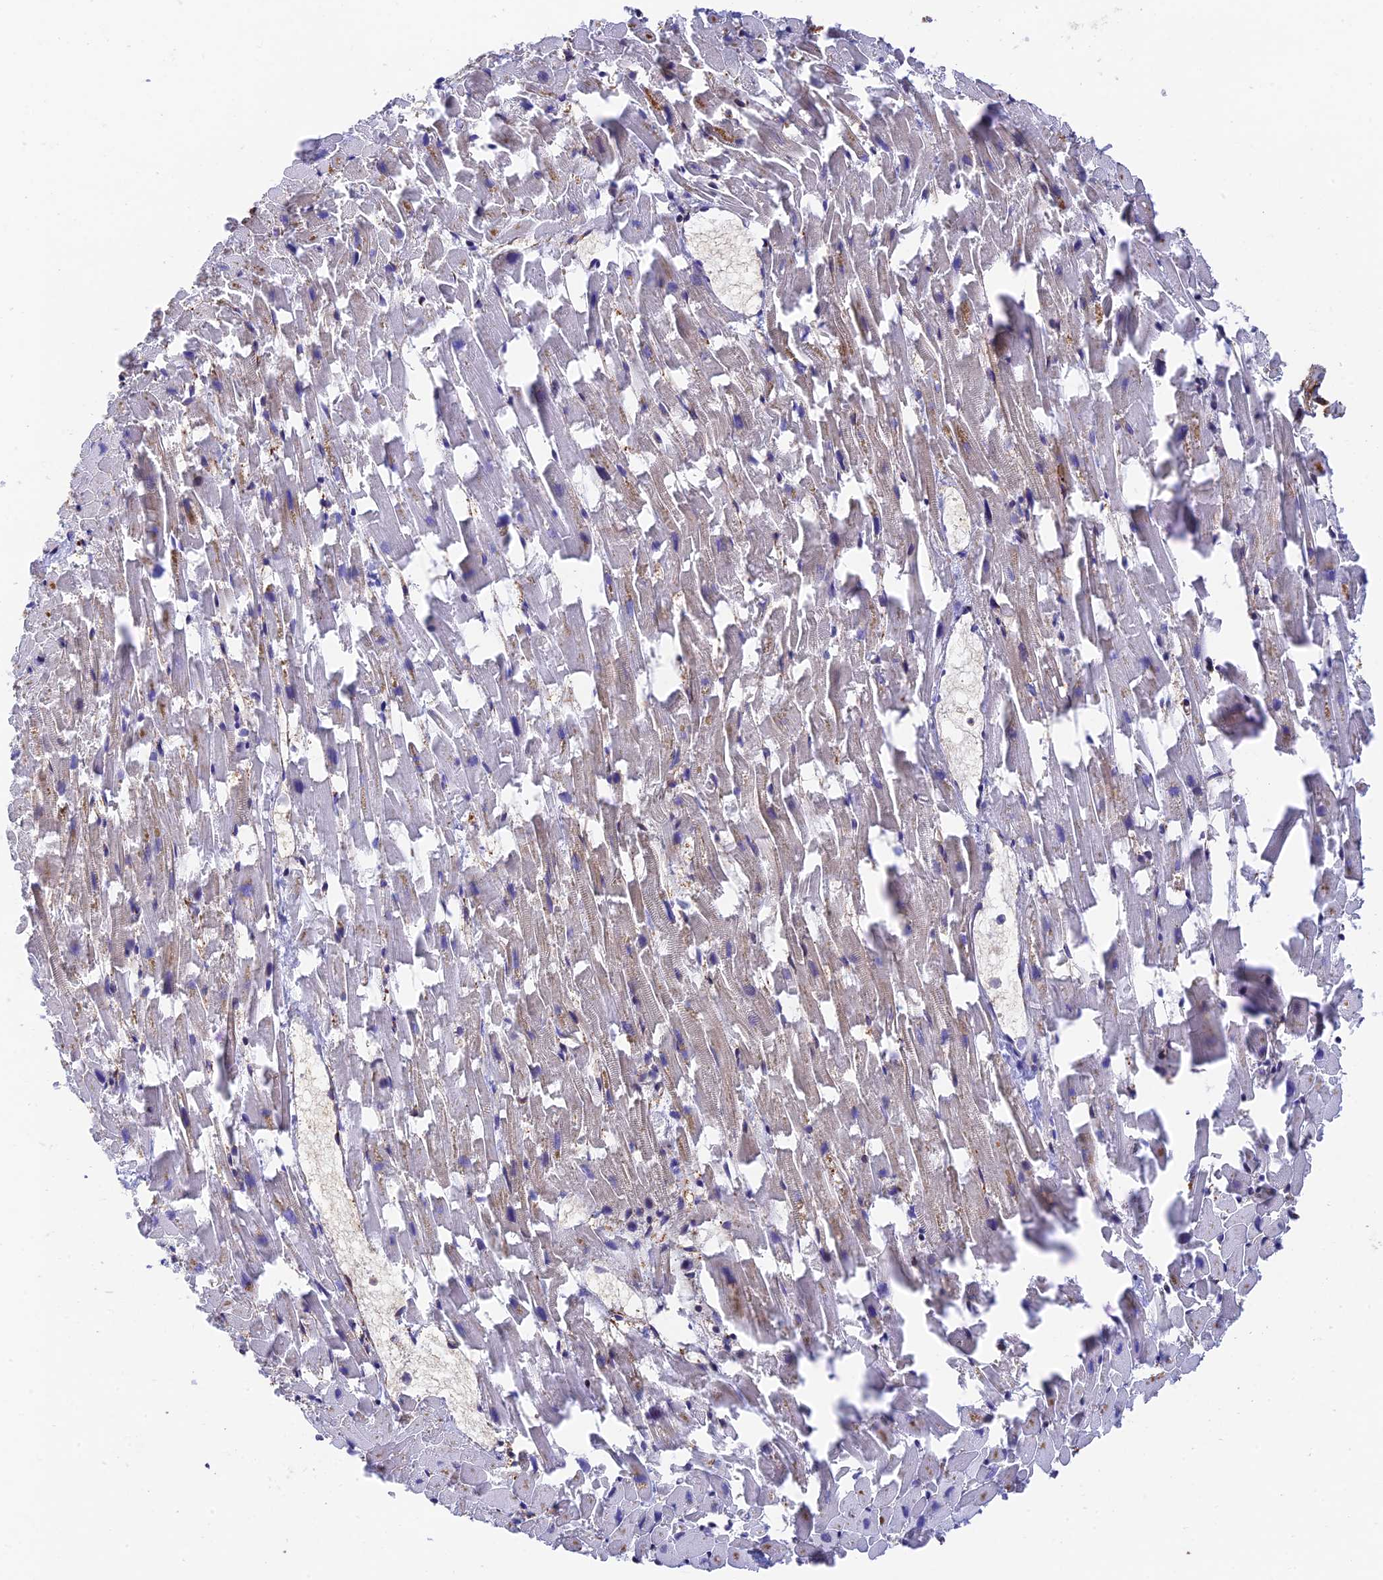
{"staining": {"intensity": "moderate", "quantity": "25%-75%", "location": "cytoplasmic/membranous"}, "tissue": "heart muscle", "cell_type": "Cardiomyocytes", "image_type": "normal", "snomed": [{"axis": "morphology", "description": "Normal tissue, NOS"}, {"axis": "topography", "description": "Heart"}], "caption": "Normal heart muscle was stained to show a protein in brown. There is medium levels of moderate cytoplasmic/membranous positivity in about 25%-75% of cardiomyocytes.", "gene": "DCTN2", "patient": {"sex": "female", "age": 64}}